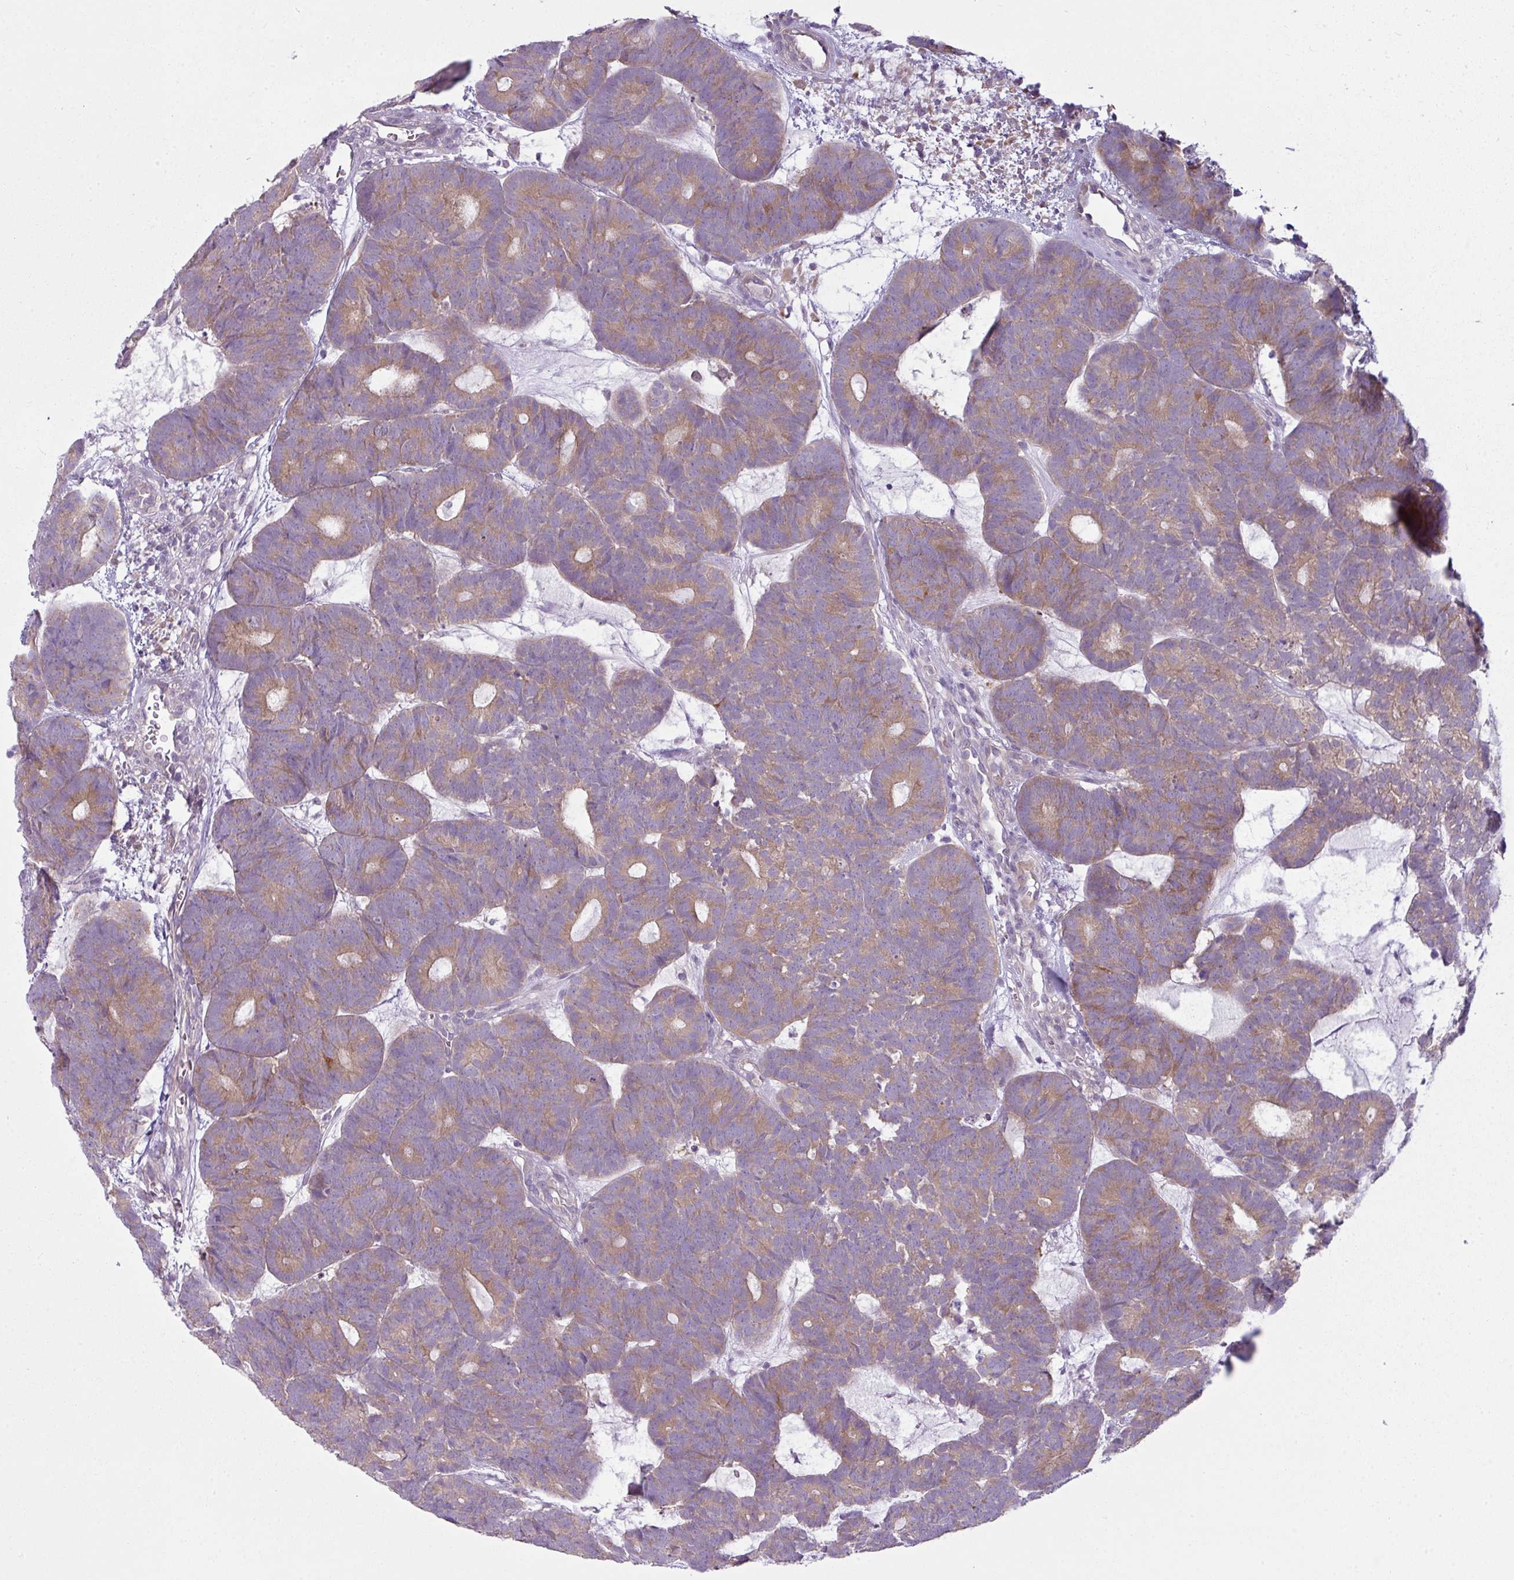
{"staining": {"intensity": "moderate", "quantity": ">75%", "location": "cytoplasmic/membranous"}, "tissue": "head and neck cancer", "cell_type": "Tumor cells", "image_type": "cancer", "snomed": [{"axis": "morphology", "description": "Adenocarcinoma, NOS"}, {"axis": "topography", "description": "Head-Neck"}], "caption": "A medium amount of moderate cytoplasmic/membranous staining is seen in about >75% of tumor cells in head and neck adenocarcinoma tissue. The staining is performed using DAB brown chromogen to label protein expression. The nuclei are counter-stained blue using hematoxylin.", "gene": "CAMK2B", "patient": {"sex": "female", "age": 81}}